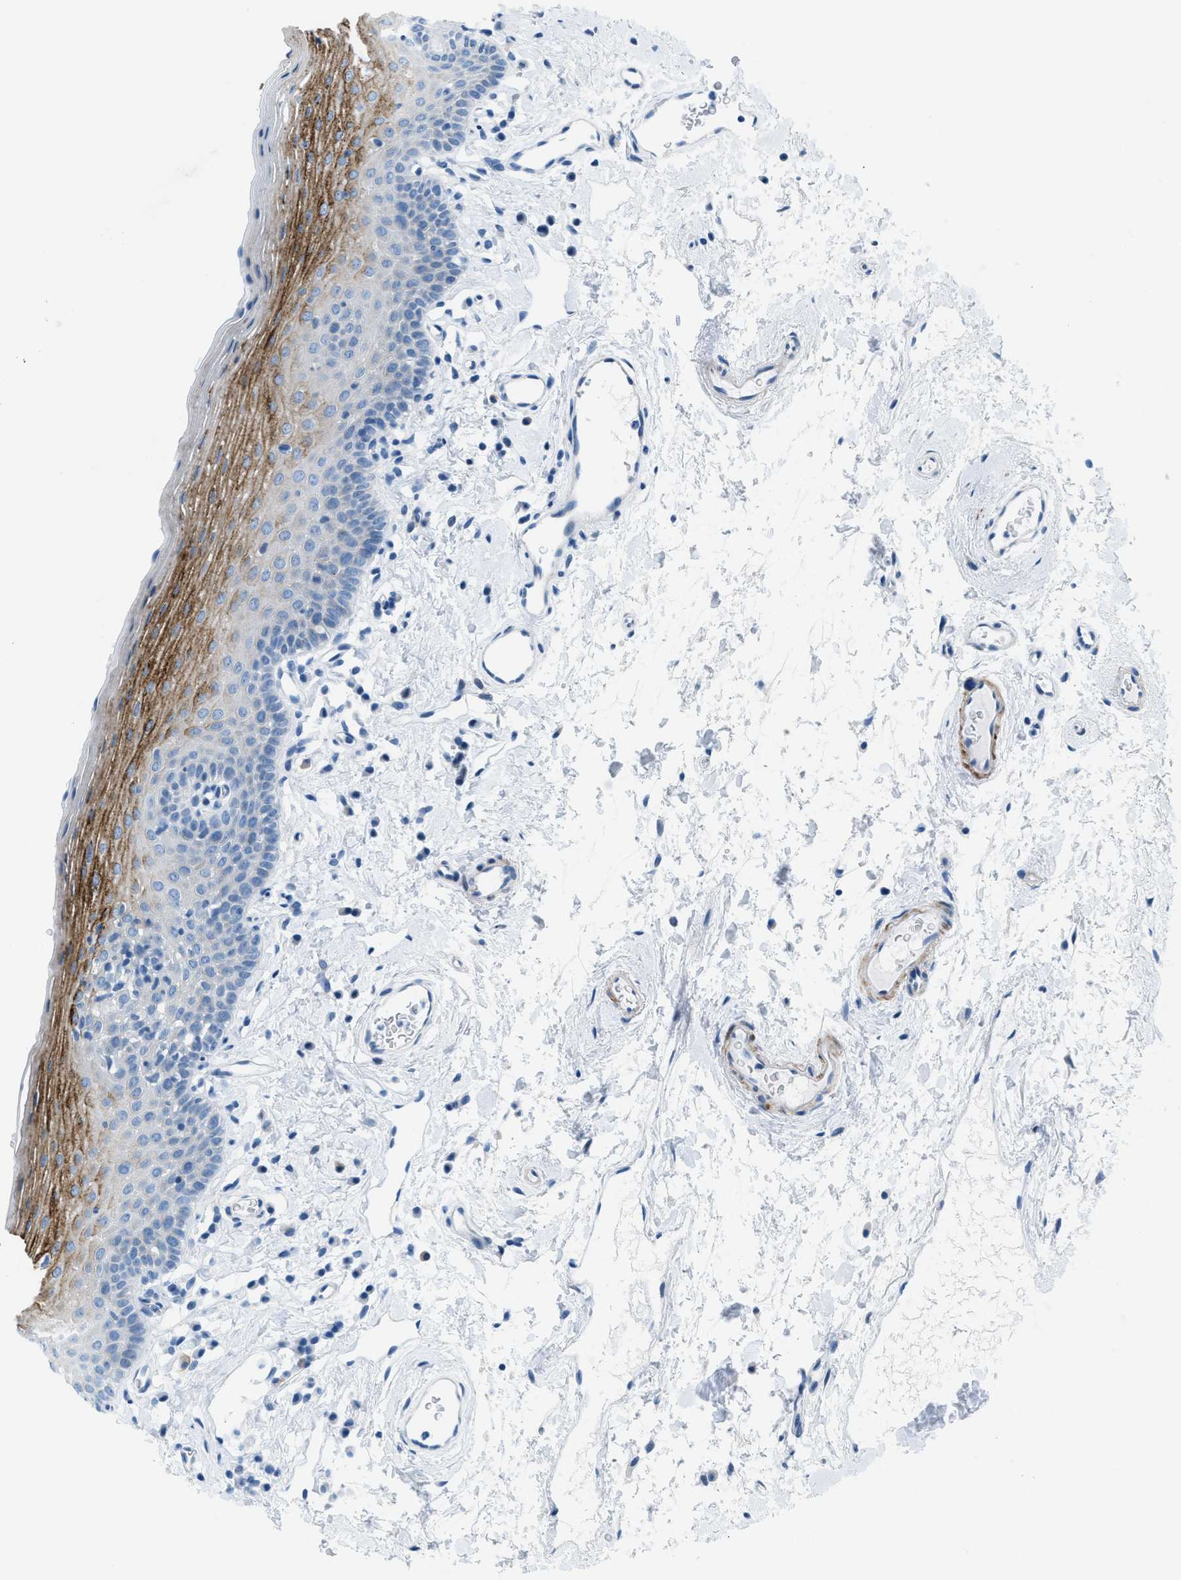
{"staining": {"intensity": "strong", "quantity": "25%-75%", "location": "cytoplasmic/membranous"}, "tissue": "oral mucosa", "cell_type": "Squamous epithelial cells", "image_type": "normal", "snomed": [{"axis": "morphology", "description": "Normal tissue, NOS"}, {"axis": "topography", "description": "Oral tissue"}], "caption": "Protein staining of benign oral mucosa displays strong cytoplasmic/membranous staining in about 25%-75% of squamous epithelial cells.", "gene": "MFSD13A", "patient": {"sex": "male", "age": 66}}